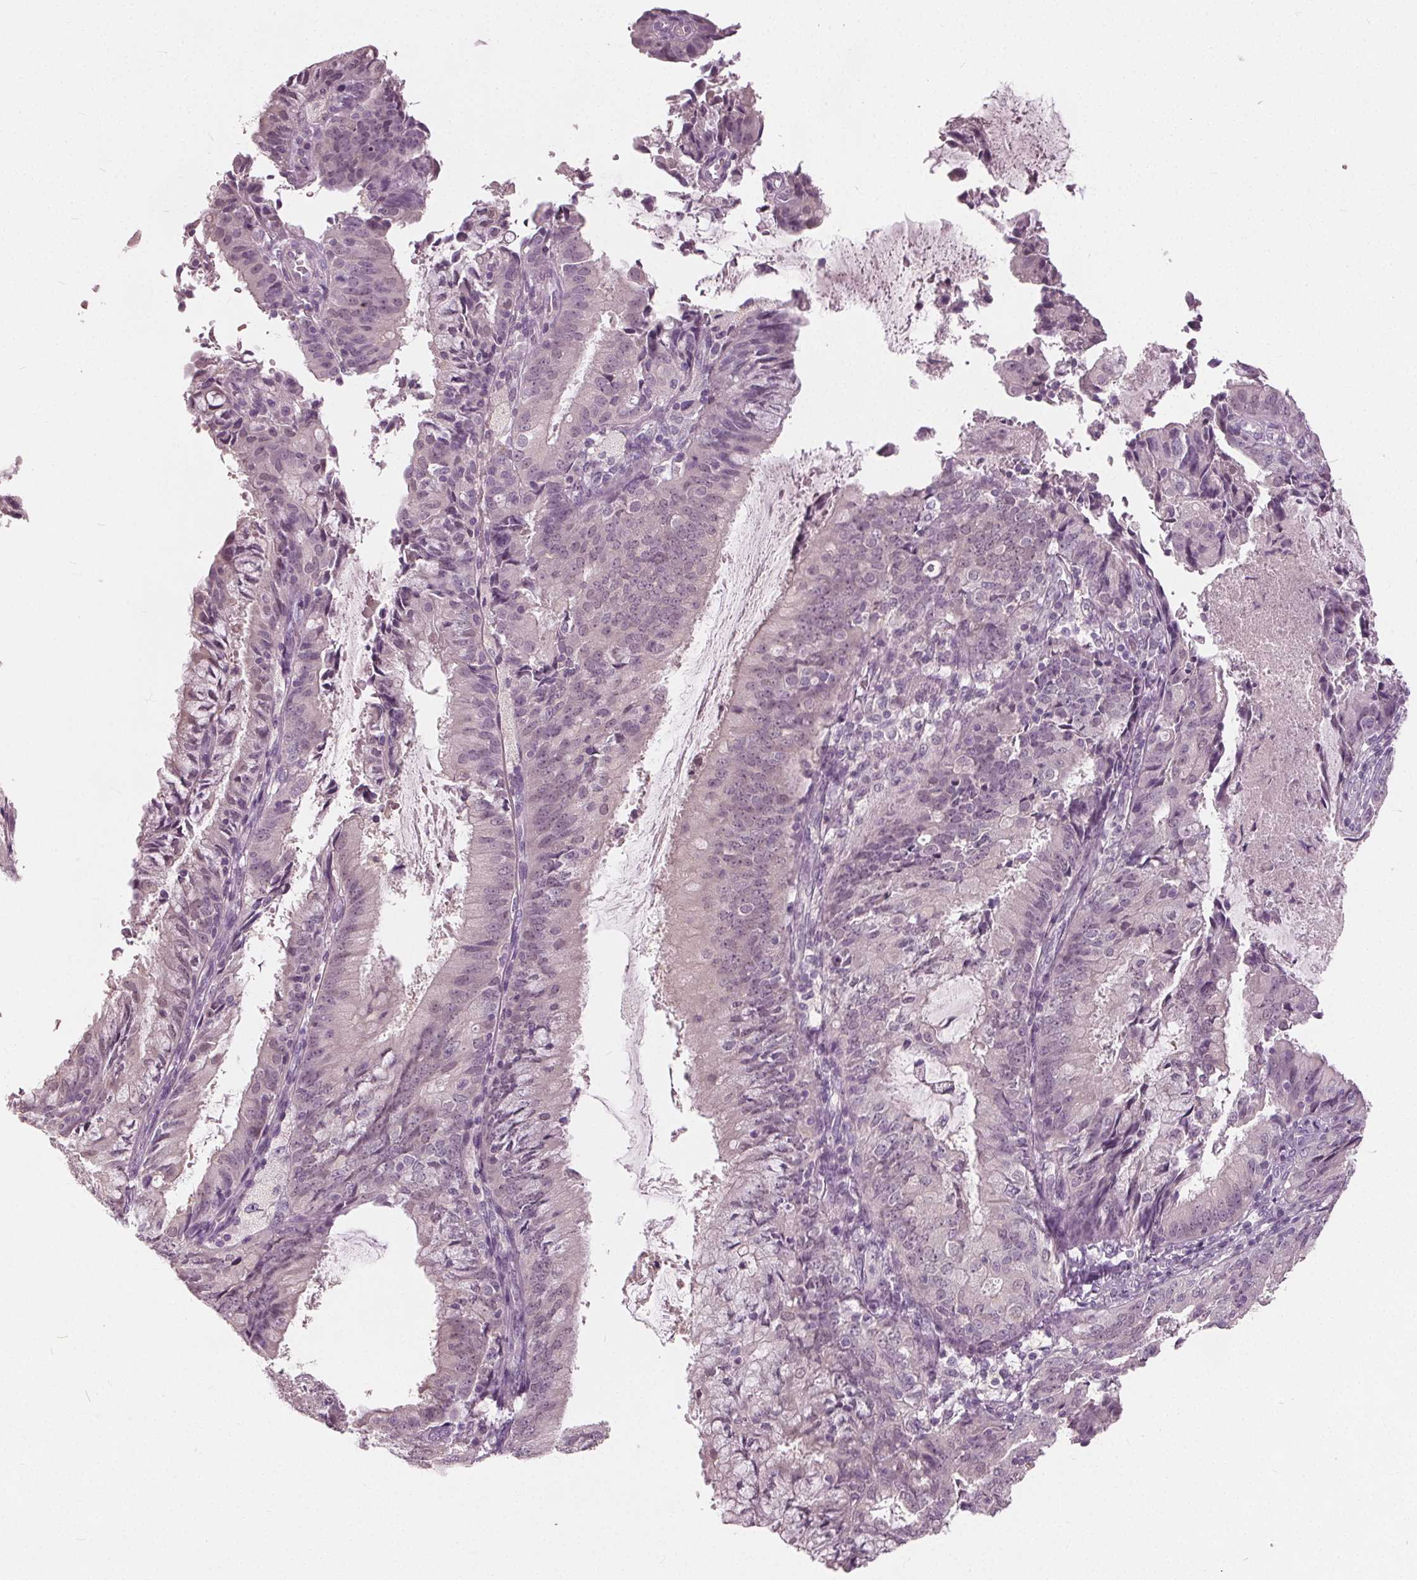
{"staining": {"intensity": "negative", "quantity": "none", "location": "none"}, "tissue": "endometrial cancer", "cell_type": "Tumor cells", "image_type": "cancer", "snomed": [{"axis": "morphology", "description": "Adenocarcinoma, NOS"}, {"axis": "topography", "description": "Endometrium"}], "caption": "DAB immunohistochemical staining of endometrial cancer shows no significant expression in tumor cells. The staining is performed using DAB (3,3'-diaminobenzidine) brown chromogen with nuclei counter-stained in using hematoxylin.", "gene": "TKFC", "patient": {"sex": "female", "age": 57}}